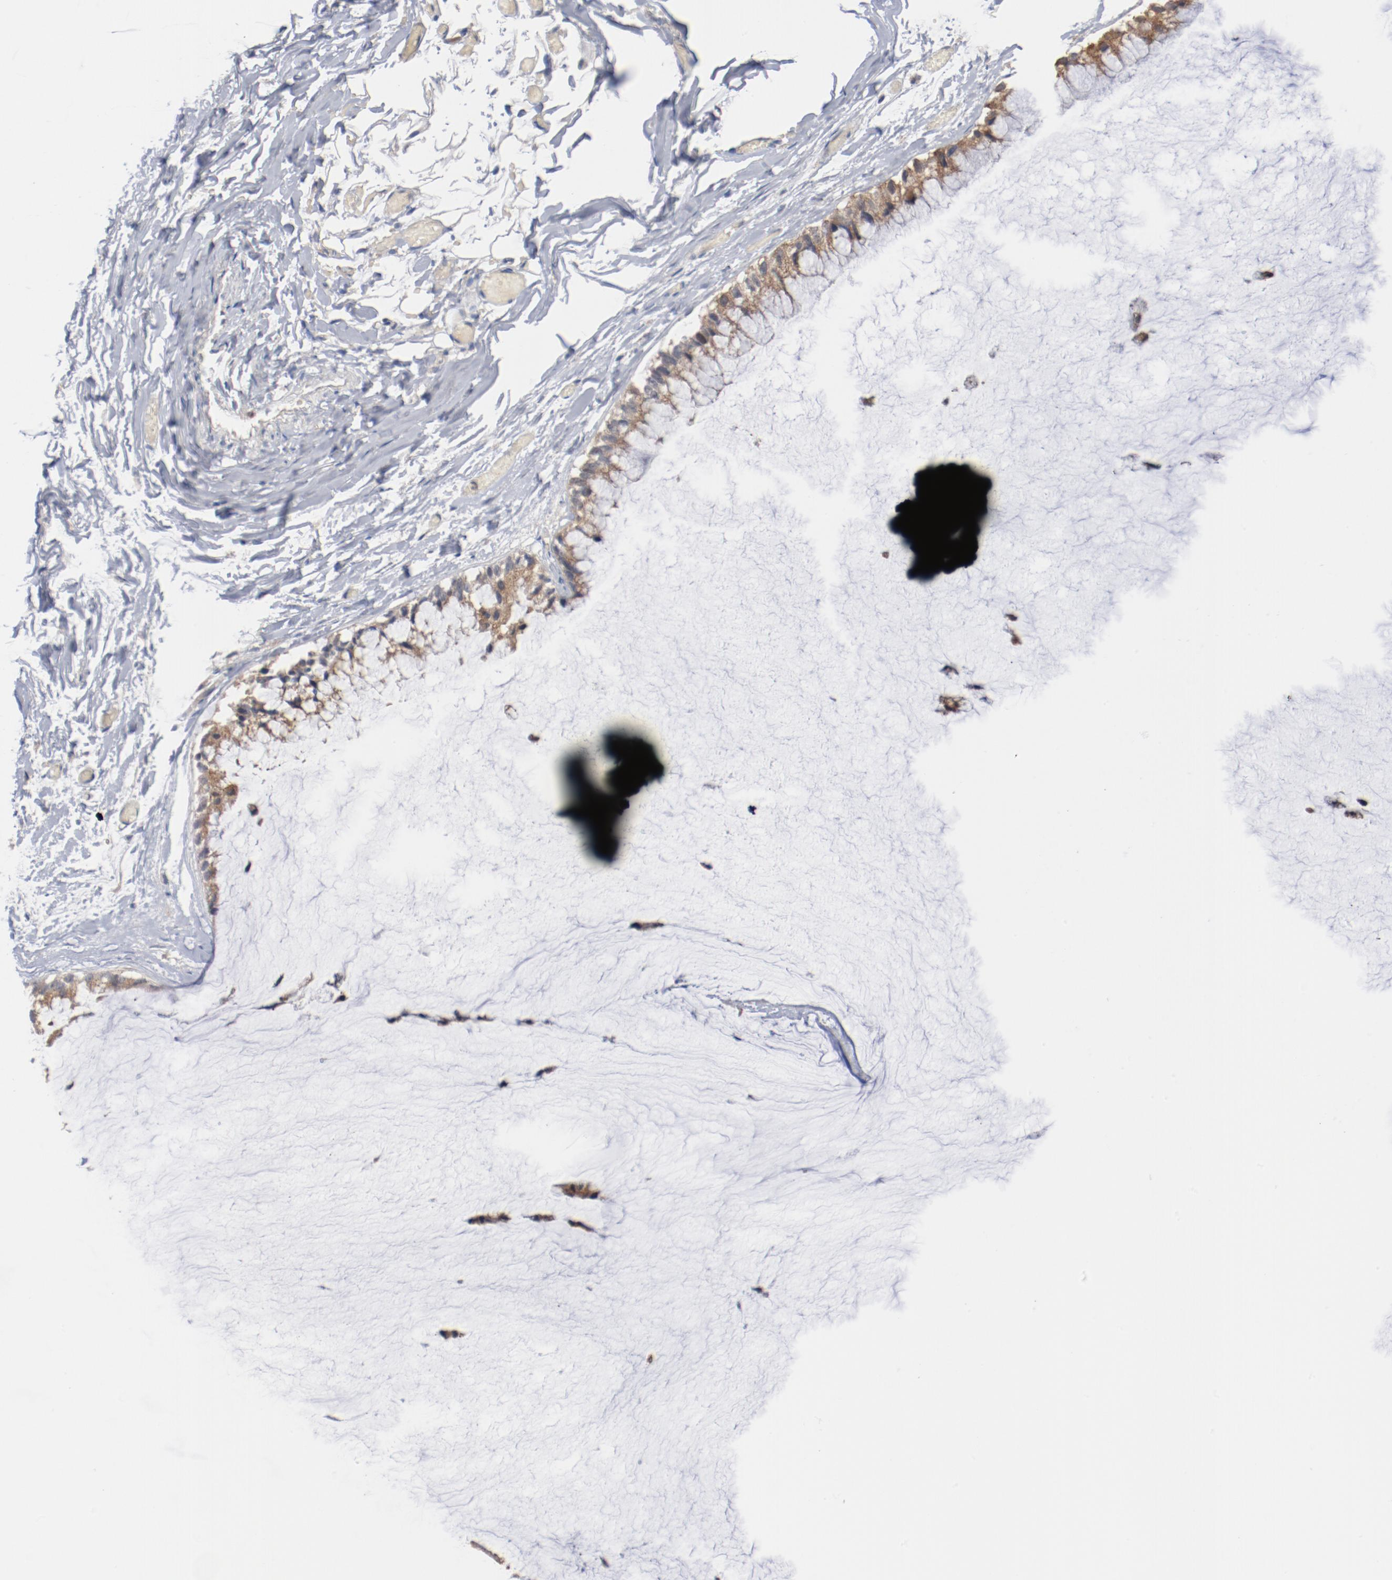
{"staining": {"intensity": "moderate", "quantity": ">75%", "location": "cytoplasmic/membranous"}, "tissue": "ovarian cancer", "cell_type": "Tumor cells", "image_type": "cancer", "snomed": [{"axis": "morphology", "description": "Cystadenocarcinoma, mucinous, NOS"}, {"axis": "topography", "description": "Ovary"}], "caption": "An image of human ovarian mucinous cystadenocarcinoma stained for a protein displays moderate cytoplasmic/membranous brown staining in tumor cells.", "gene": "RNASE11", "patient": {"sex": "female", "age": 39}}